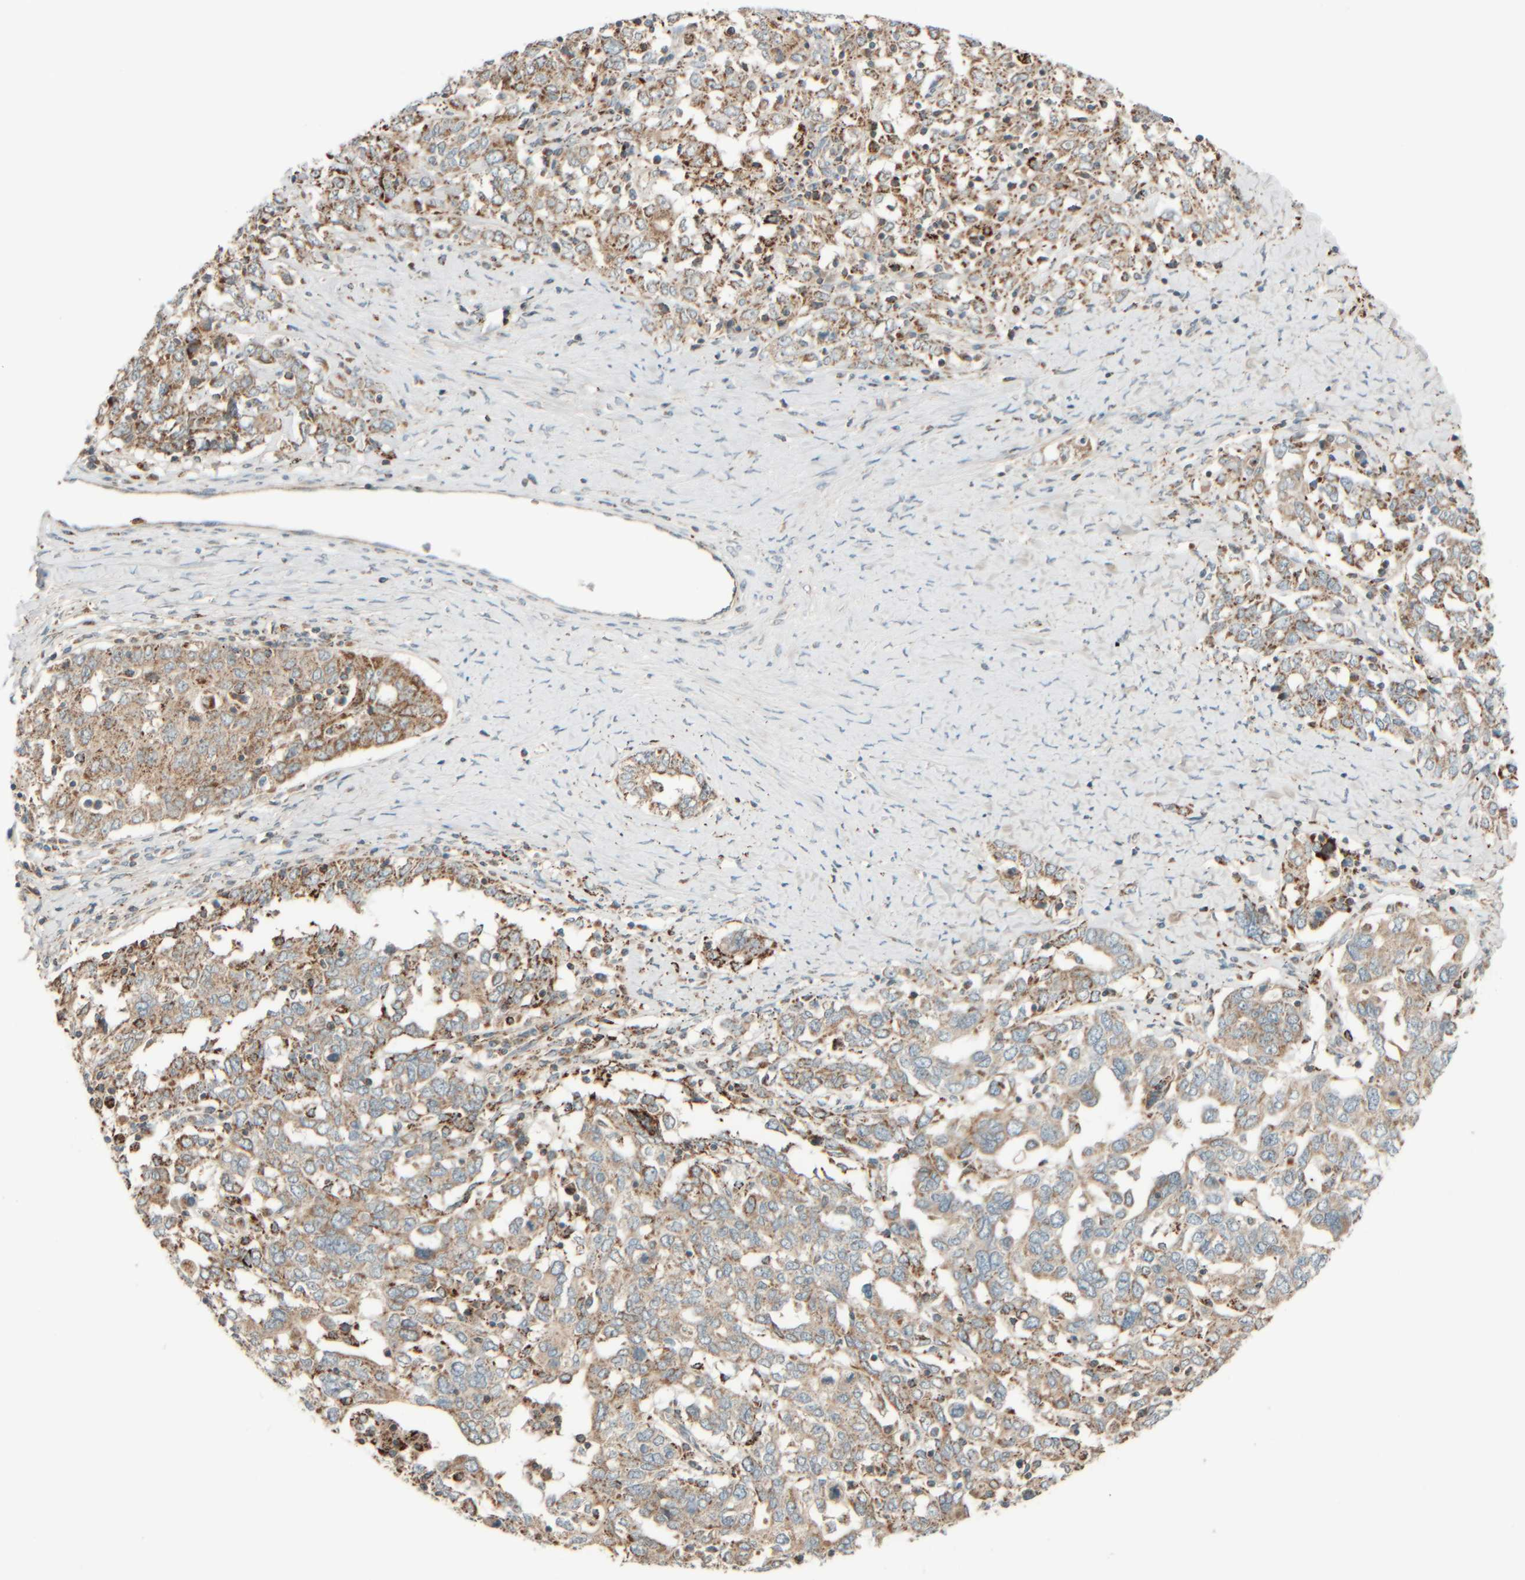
{"staining": {"intensity": "moderate", "quantity": ">75%", "location": "cytoplasmic/membranous"}, "tissue": "ovarian cancer", "cell_type": "Tumor cells", "image_type": "cancer", "snomed": [{"axis": "morphology", "description": "Carcinoma, endometroid"}, {"axis": "topography", "description": "Ovary"}], "caption": "Immunohistochemical staining of human ovarian cancer (endometroid carcinoma) exhibits medium levels of moderate cytoplasmic/membranous protein expression in approximately >75% of tumor cells.", "gene": "SPAG5", "patient": {"sex": "female", "age": 62}}